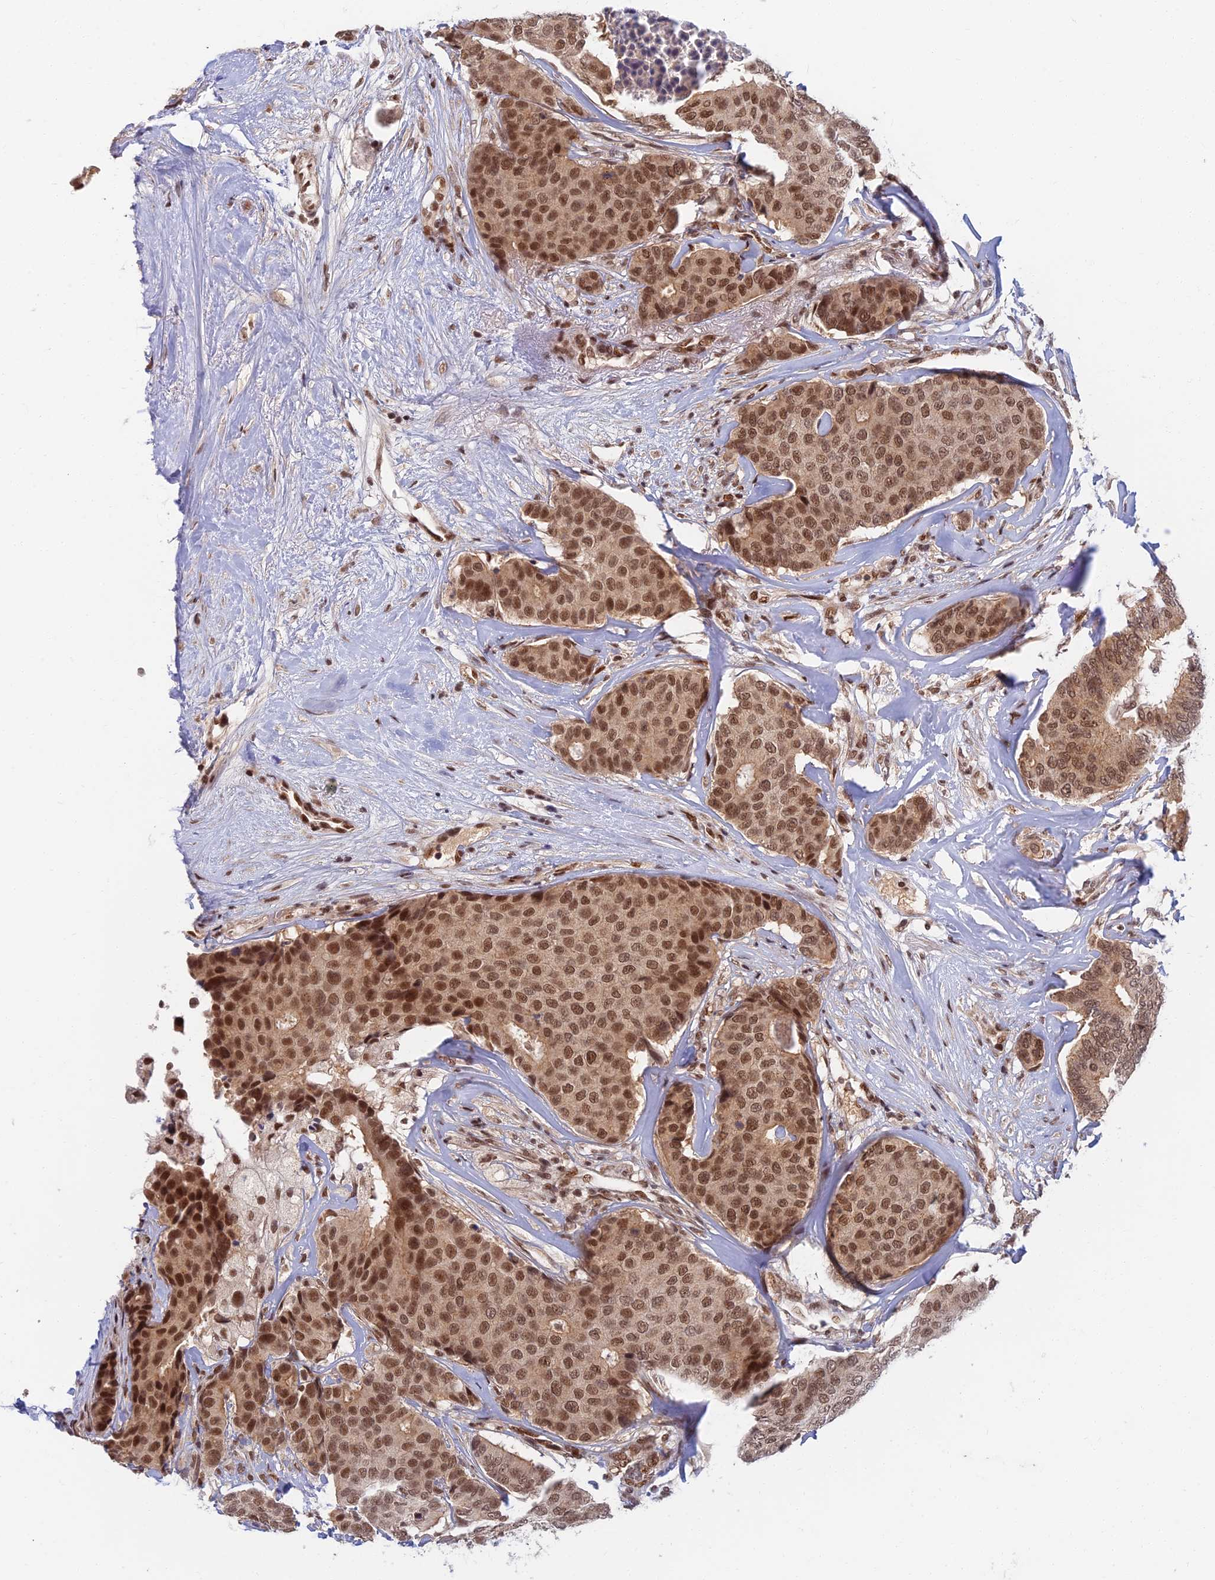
{"staining": {"intensity": "moderate", "quantity": ">75%", "location": "nuclear"}, "tissue": "breast cancer", "cell_type": "Tumor cells", "image_type": "cancer", "snomed": [{"axis": "morphology", "description": "Duct carcinoma"}, {"axis": "topography", "description": "Breast"}], "caption": "Immunohistochemical staining of breast cancer demonstrates moderate nuclear protein staining in approximately >75% of tumor cells.", "gene": "TCEA2", "patient": {"sex": "female", "age": 75}}